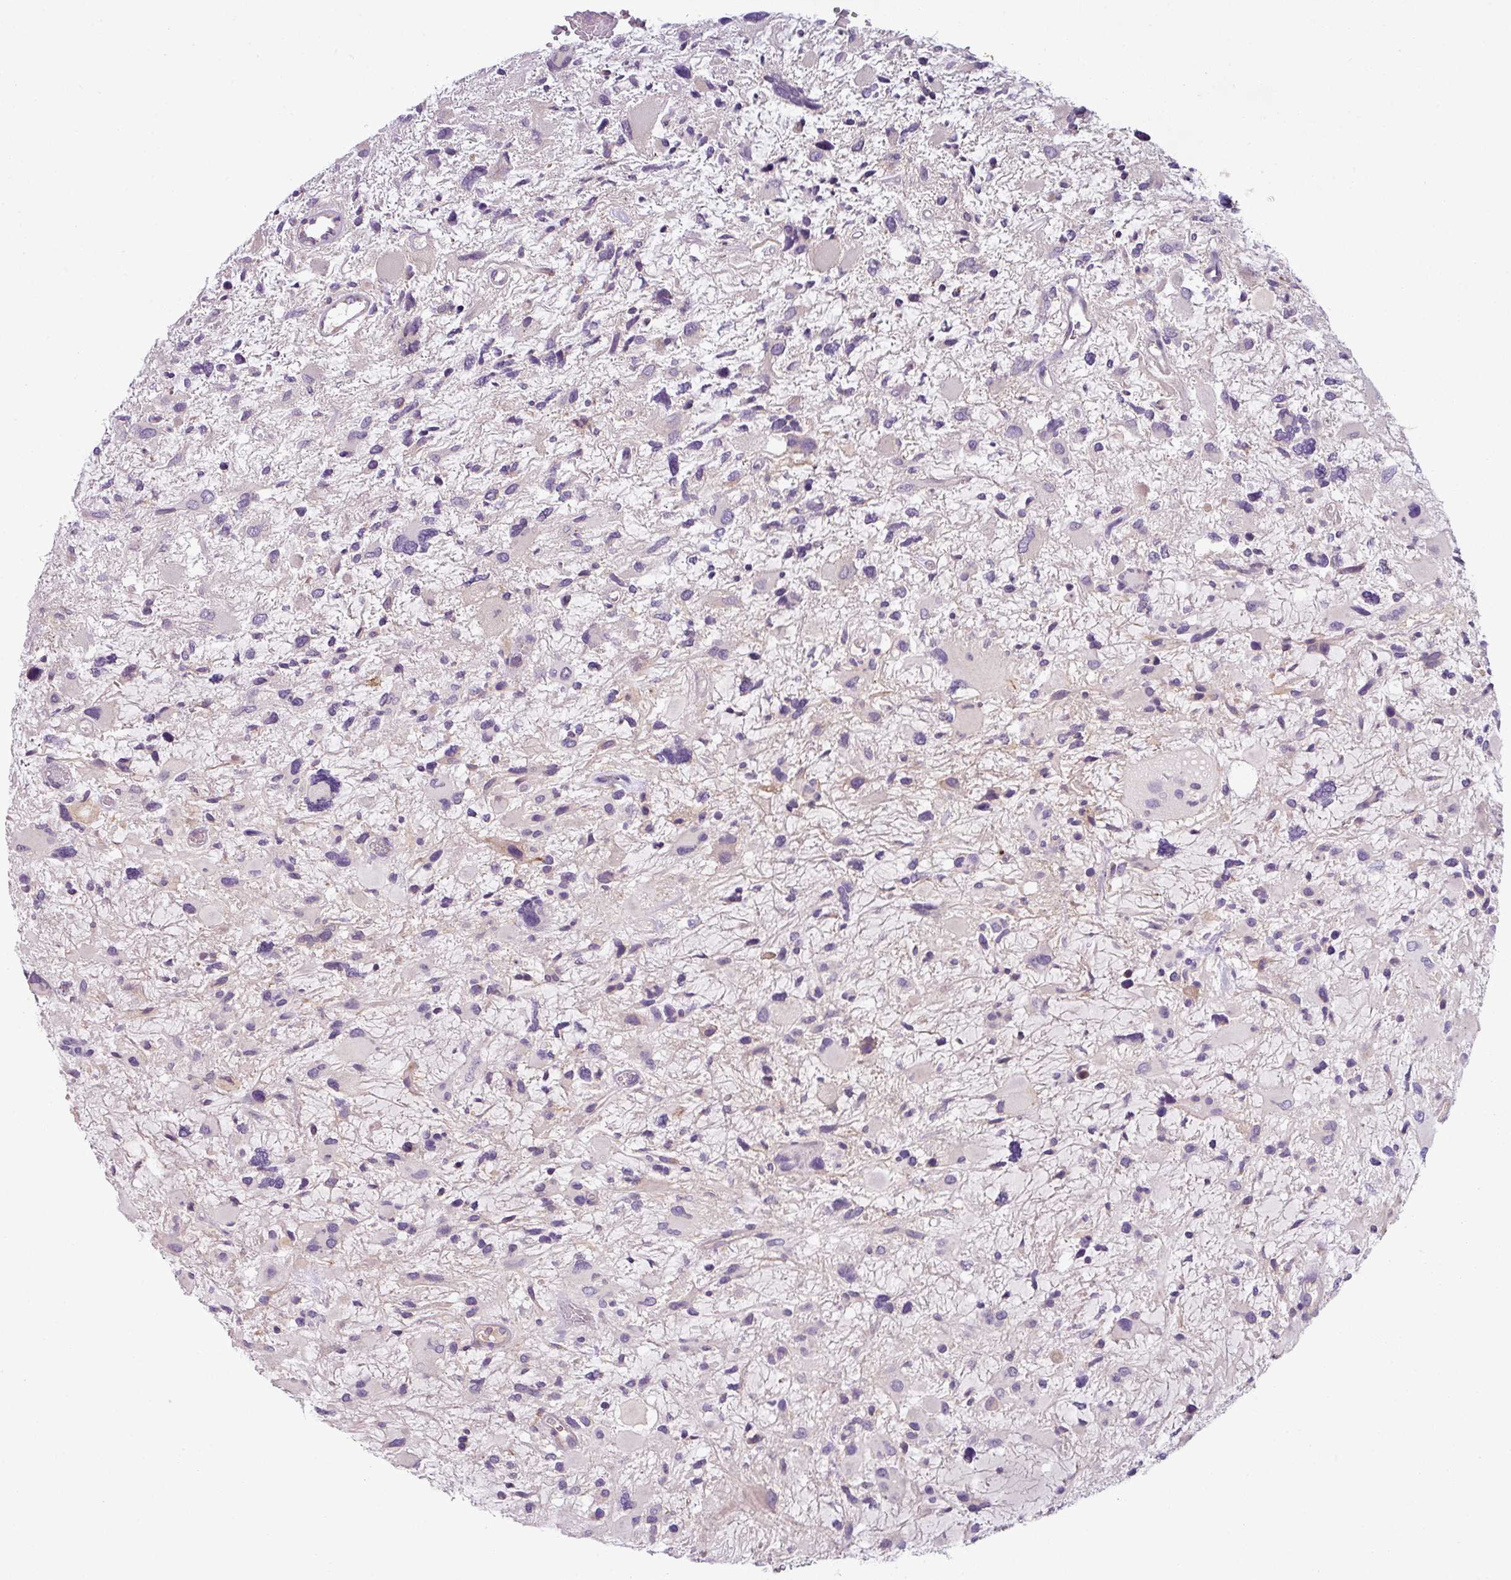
{"staining": {"intensity": "negative", "quantity": "none", "location": "none"}, "tissue": "glioma", "cell_type": "Tumor cells", "image_type": "cancer", "snomed": [{"axis": "morphology", "description": "Glioma, malignant, High grade"}, {"axis": "topography", "description": "Brain"}], "caption": "Tumor cells are negative for brown protein staining in glioma.", "gene": "LRRC9", "patient": {"sex": "female", "age": 11}}